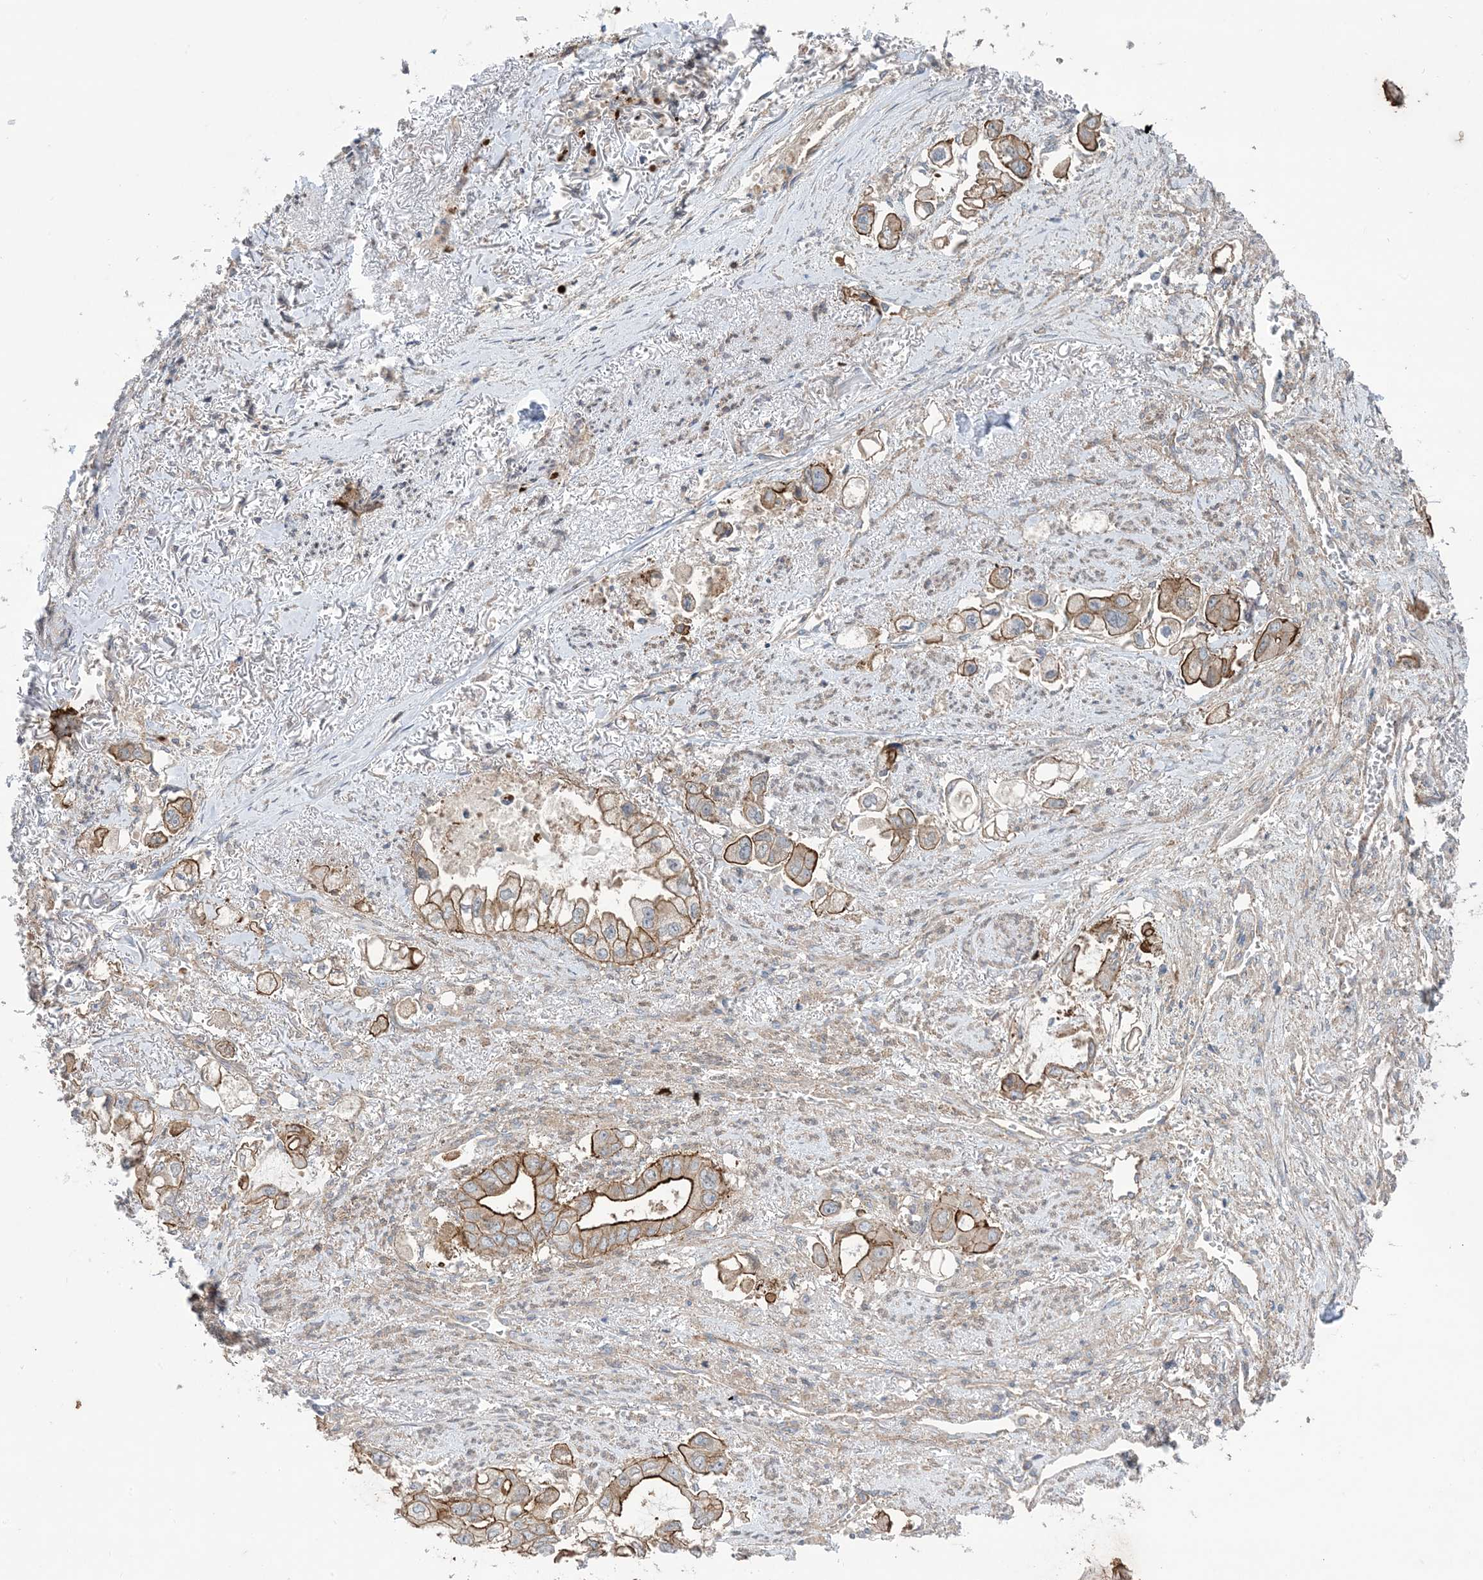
{"staining": {"intensity": "strong", "quantity": ">75%", "location": "cytoplasmic/membranous"}, "tissue": "stomach cancer", "cell_type": "Tumor cells", "image_type": "cancer", "snomed": [{"axis": "morphology", "description": "Adenocarcinoma, NOS"}, {"axis": "topography", "description": "Stomach"}], "caption": "Protein expression analysis of human stomach cancer (adenocarcinoma) reveals strong cytoplasmic/membranous expression in approximately >75% of tumor cells.", "gene": "CCNY", "patient": {"sex": "male", "age": 62}}